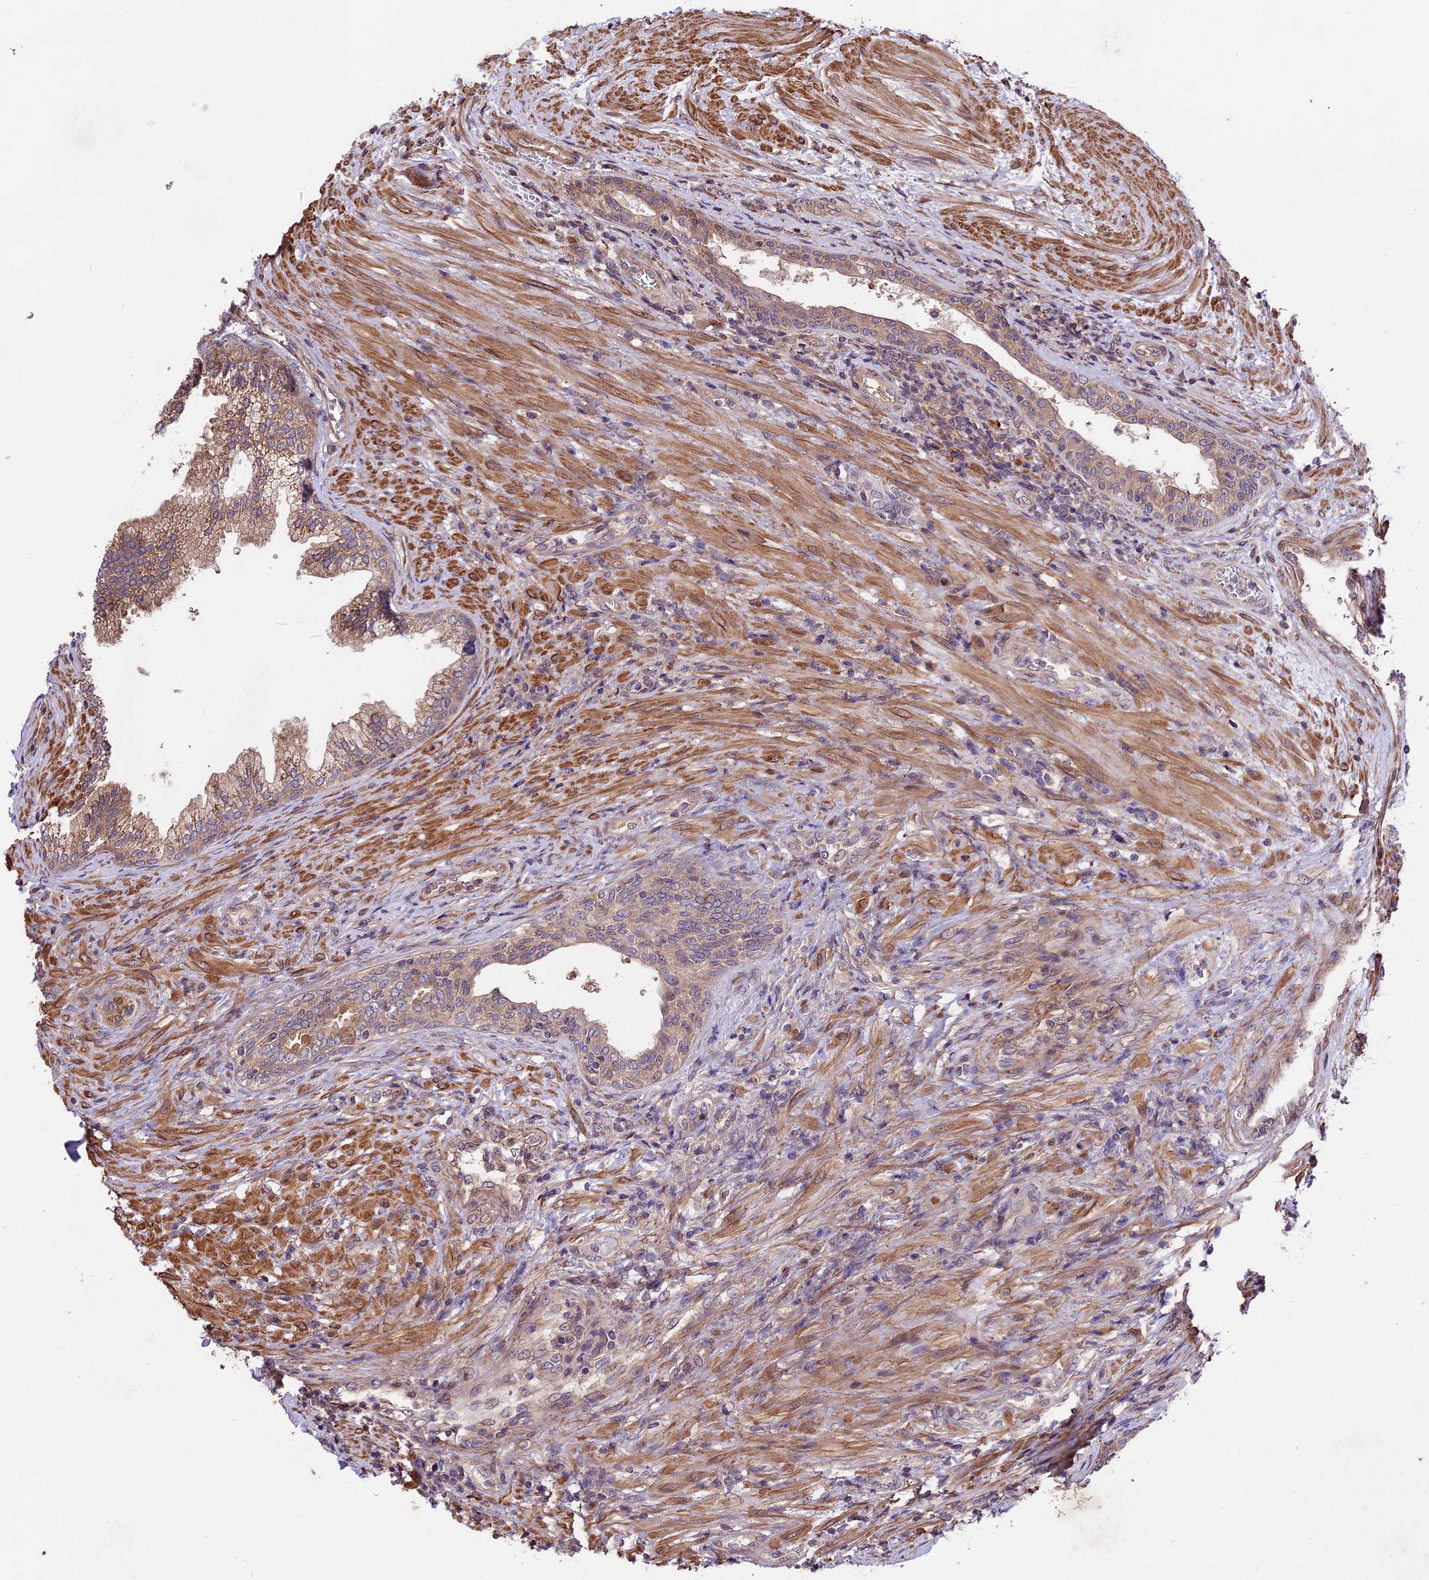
{"staining": {"intensity": "moderate", "quantity": ">75%", "location": "cytoplasmic/membranous"}, "tissue": "prostate", "cell_type": "Glandular cells", "image_type": "normal", "snomed": [{"axis": "morphology", "description": "Normal tissue, NOS"}, {"axis": "topography", "description": "Prostate"}], "caption": "Immunohistochemical staining of unremarkable human prostate displays >75% levels of moderate cytoplasmic/membranous protein staining in about >75% of glandular cells. Using DAB (3,3'-diaminobenzidine) (brown) and hematoxylin (blue) stains, captured at high magnification using brightfield microscopy.", "gene": "HDAC5", "patient": {"sex": "male", "age": 76}}